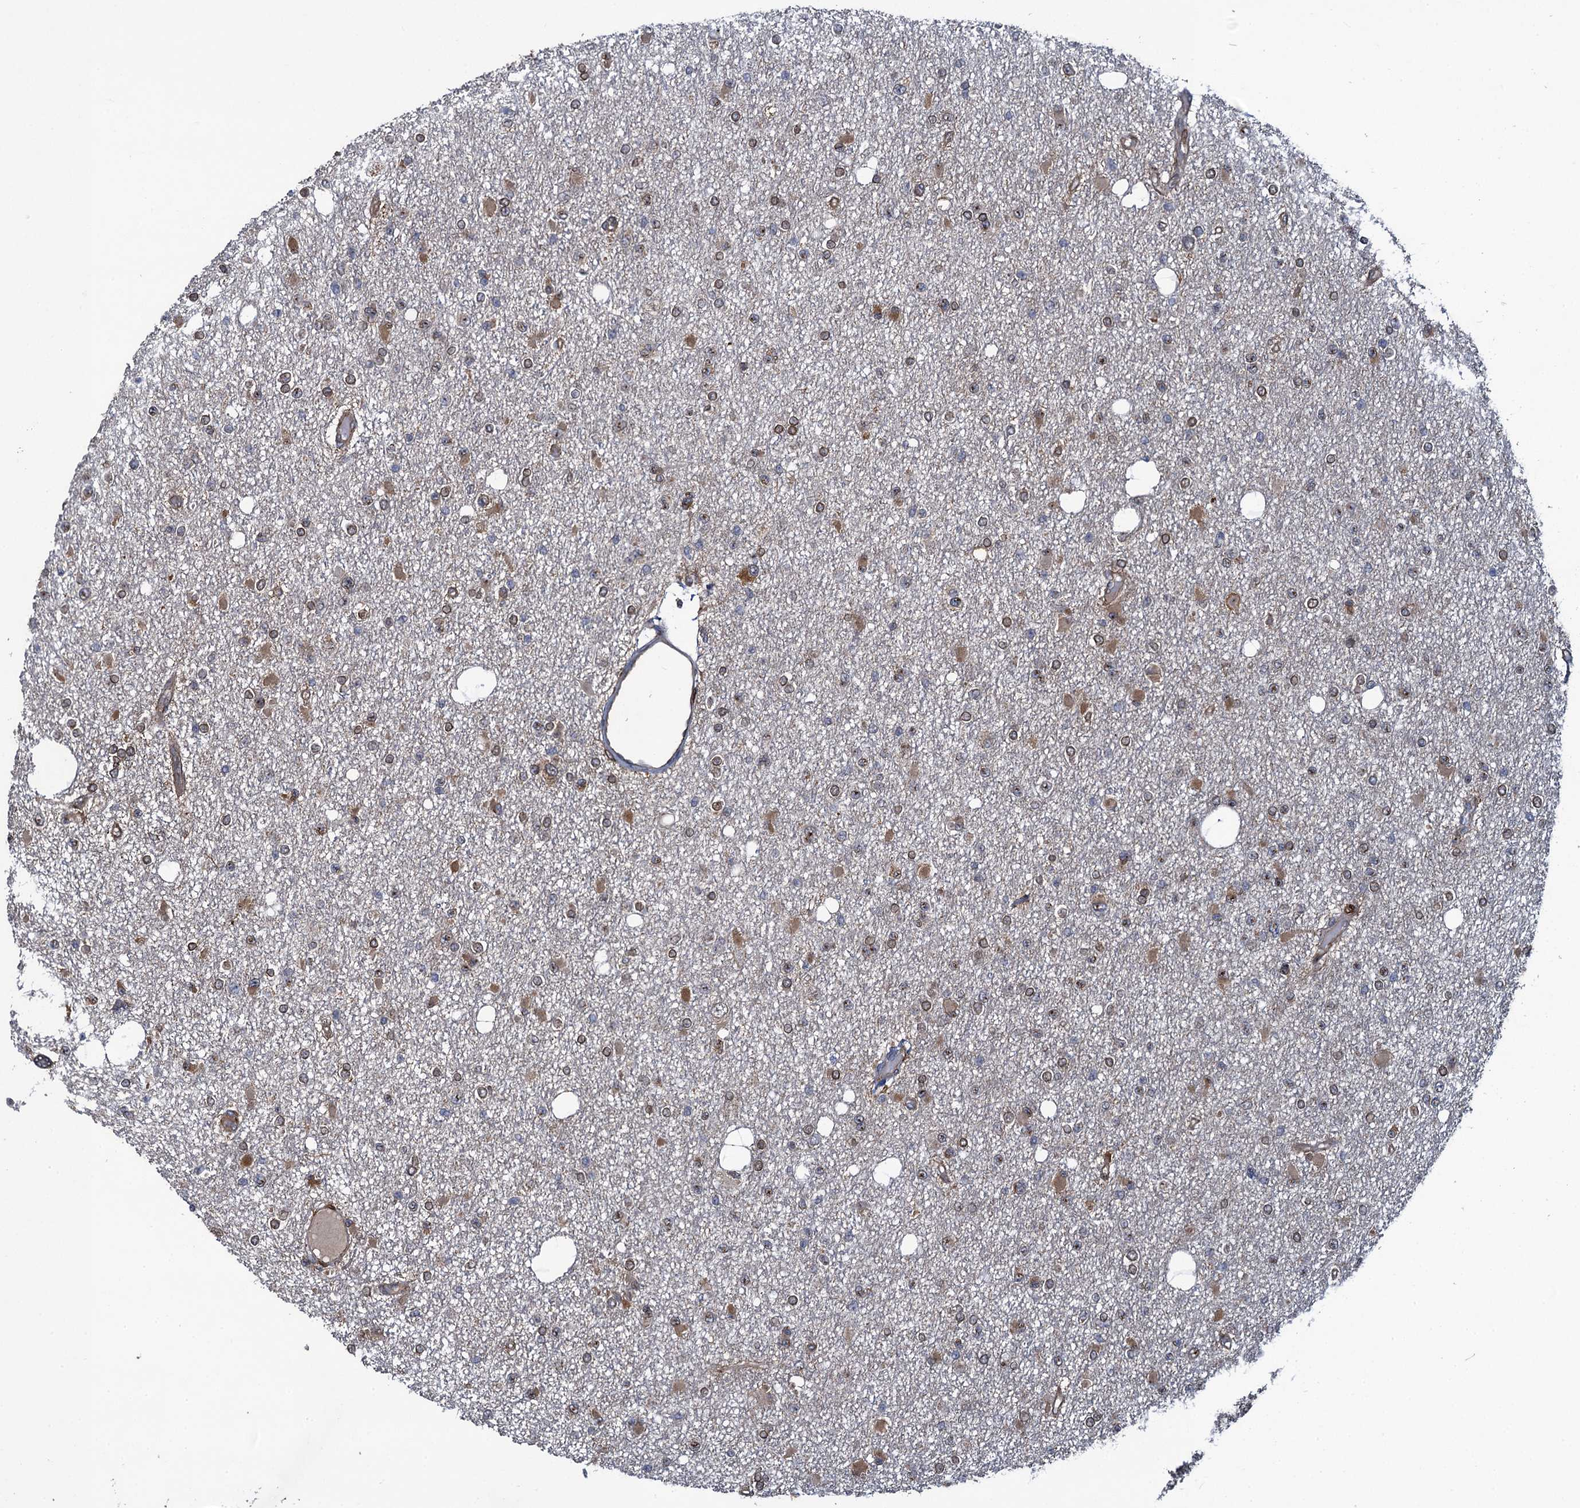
{"staining": {"intensity": "moderate", "quantity": "25%-75%", "location": "cytoplasmic/membranous"}, "tissue": "glioma", "cell_type": "Tumor cells", "image_type": "cancer", "snomed": [{"axis": "morphology", "description": "Glioma, malignant, Low grade"}, {"axis": "topography", "description": "Brain"}], "caption": "Malignant glioma (low-grade) stained for a protein (brown) reveals moderate cytoplasmic/membranous positive expression in about 25%-75% of tumor cells.", "gene": "EVX2", "patient": {"sex": "female", "age": 22}}